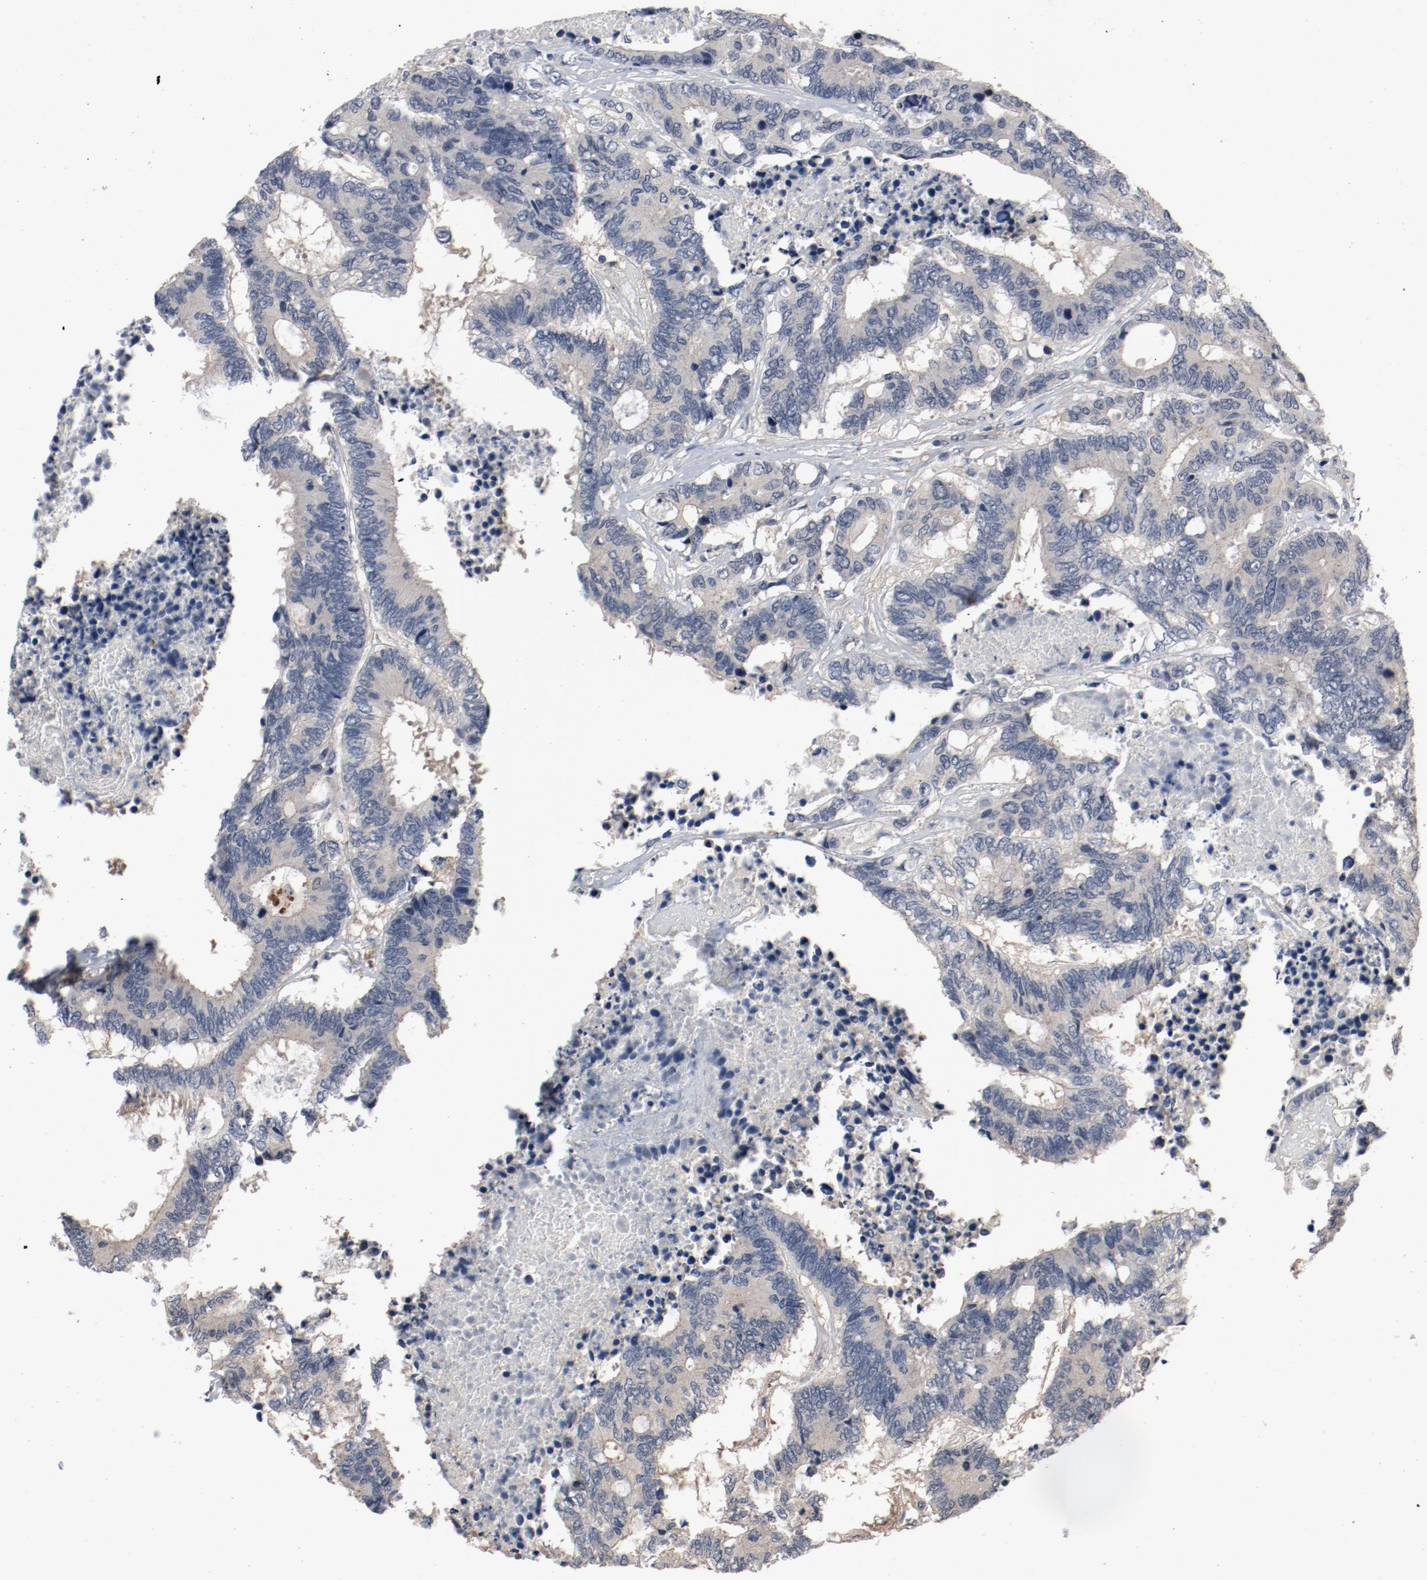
{"staining": {"intensity": "weak", "quantity": ">75%", "location": "cytoplasmic/membranous"}, "tissue": "colorectal cancer", "cell_type": "Tumor cells", "image_type": "cancer", "snomed": [{"axis": "morphology", "description": "Adenocarcinoma, NOS"}, {"axis": "topography", "description": "Rectum"}], "caption": "Human colorectal cancer (adenocarcinoma) stained for a protein (brown) shows weak cytoplasmic/membranous positive staining in approximately >75% of tumor cells.", "gene": "DNAL4", "patient": {"sex": "male", "age": 55}}